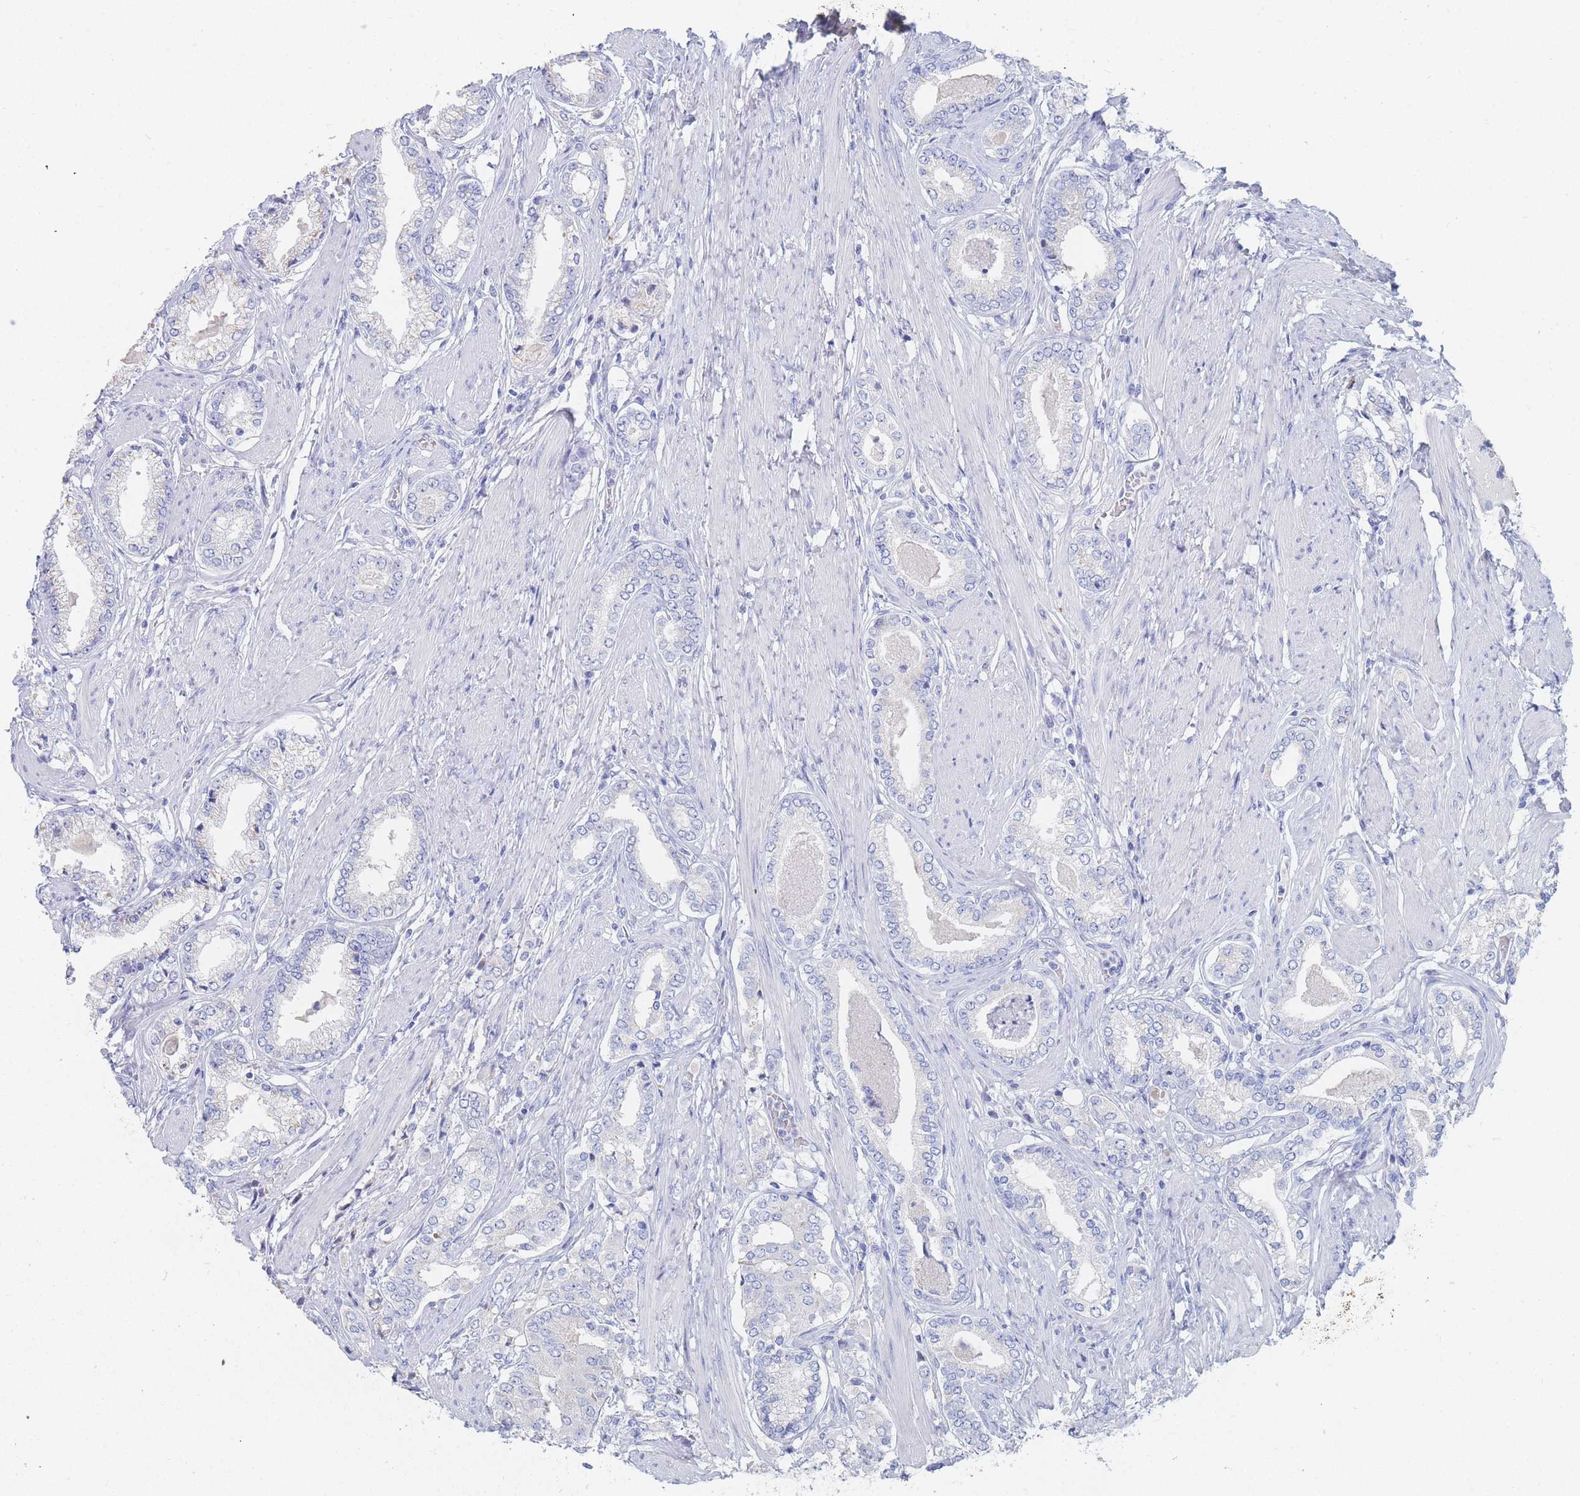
{"staining": {"intensity": "negative", "quantity": "none", "location": "none"}, "tissue": "prostate cancer", "cell_type": "Tumor cells", "image_type": "cancer", "snomed": [{"axis": "morphology", "description": "Adenocarcinoma, High grade"}, {"axis": "topography", "description": "Prostate"}], "caption": "A high-resolution photomicrograph shows IHC staining of prostate cancer, which shows no significant positivity in tumor cells.", "gene": "SLC25A35", "patient": {"sex": "male", "age": 71}}